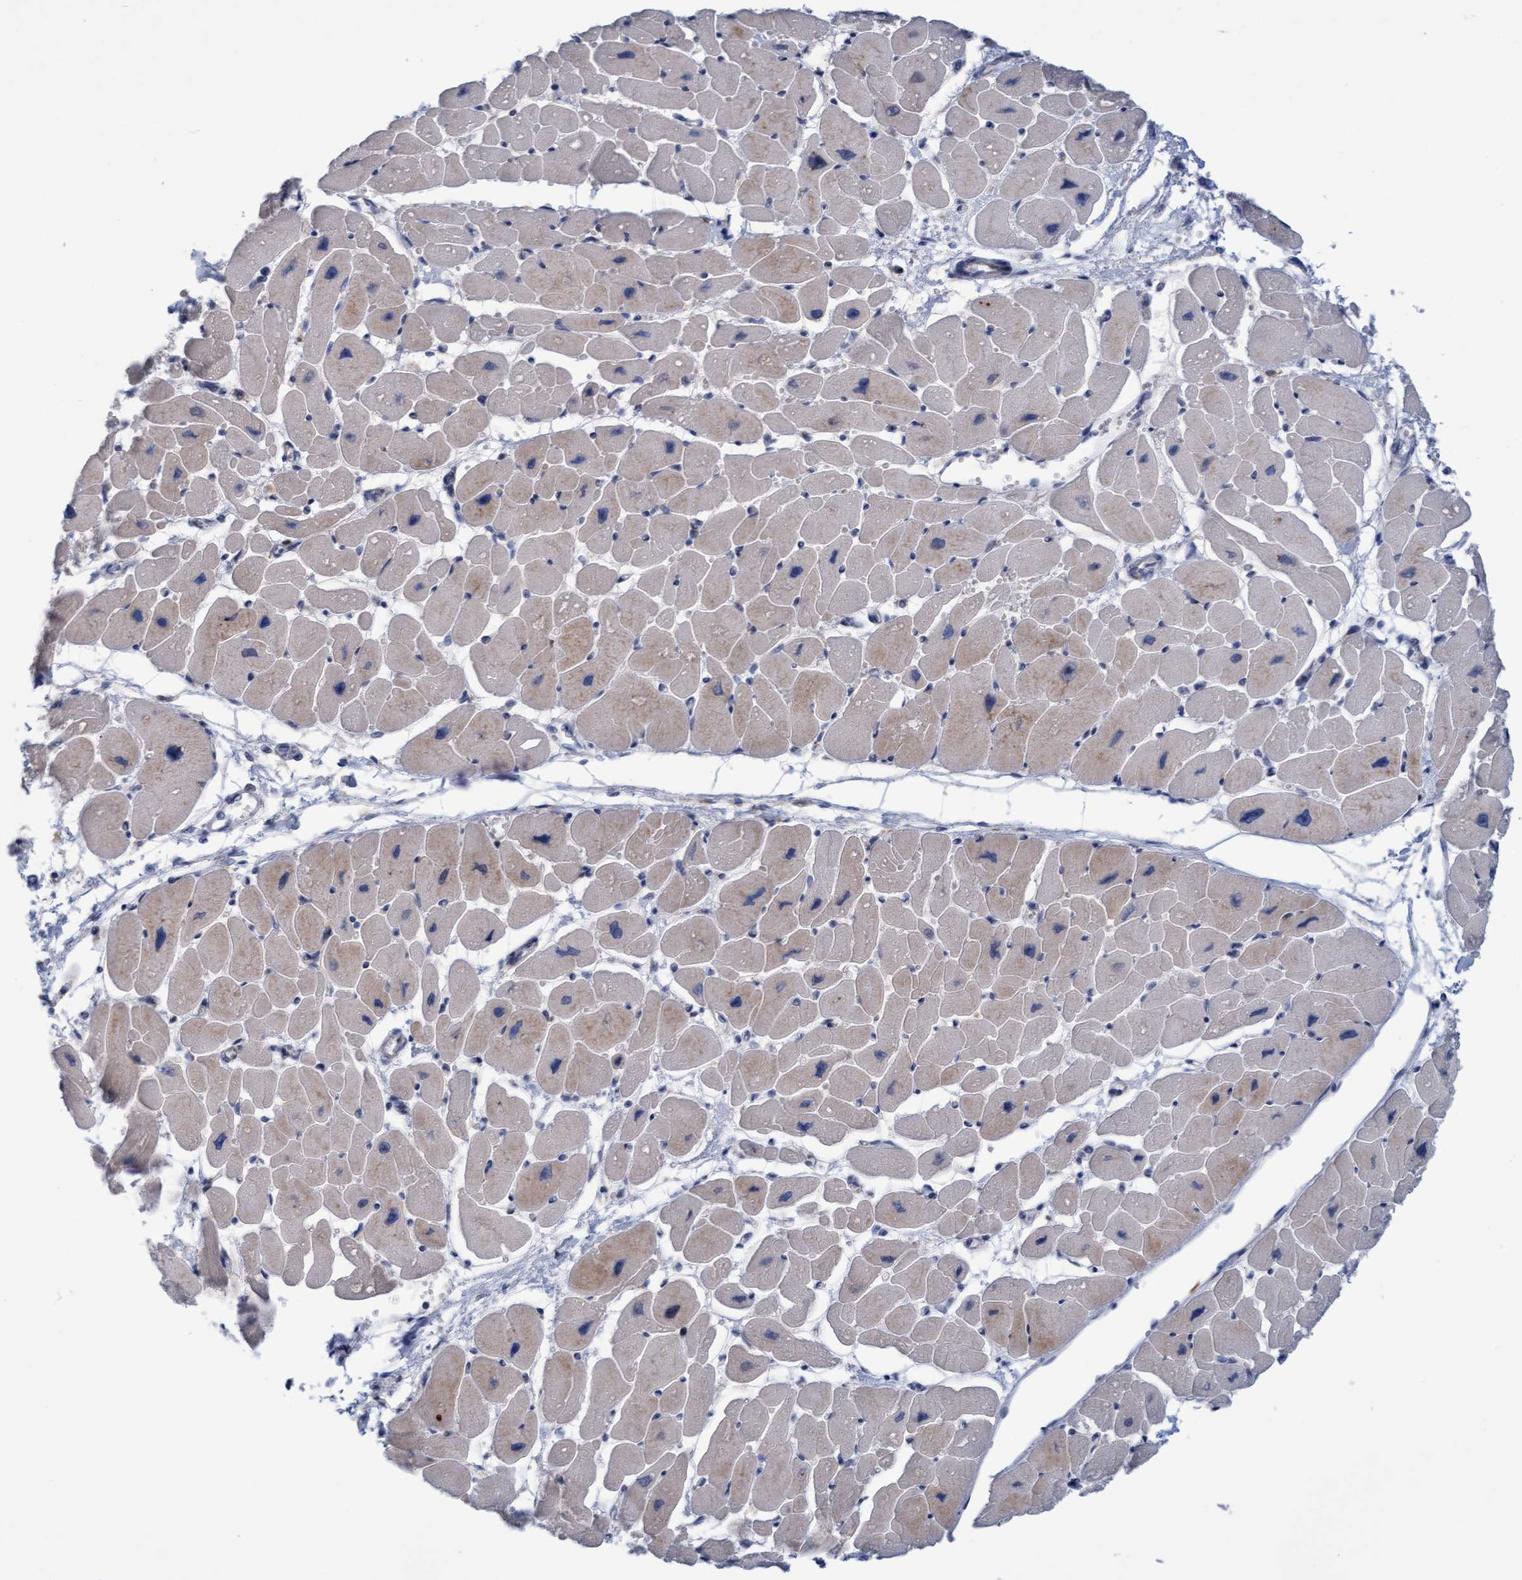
{"staining": {"intensity": "moderate", "quantity": "25%-75%", "location": "cytoplasmic/membranous"}, "tissue": "heart muscle", "cell_type": "Cardiomyocytes", "image_type": "normal", "snomed": [{"axis": "morphology", "description": "Normal tissue, NOS"}, {"axis": "topography", "description": "Heart"}], "caption": "This is a photomicrograph of immunohistochemistry (IHC) staining of normal heart muscle, which shows moderate positivity in the cytoplasmic/membranous of cardiomyocytes.", "gene": "SLC28A3", "patient": {"sex": "female", "age": 54}}